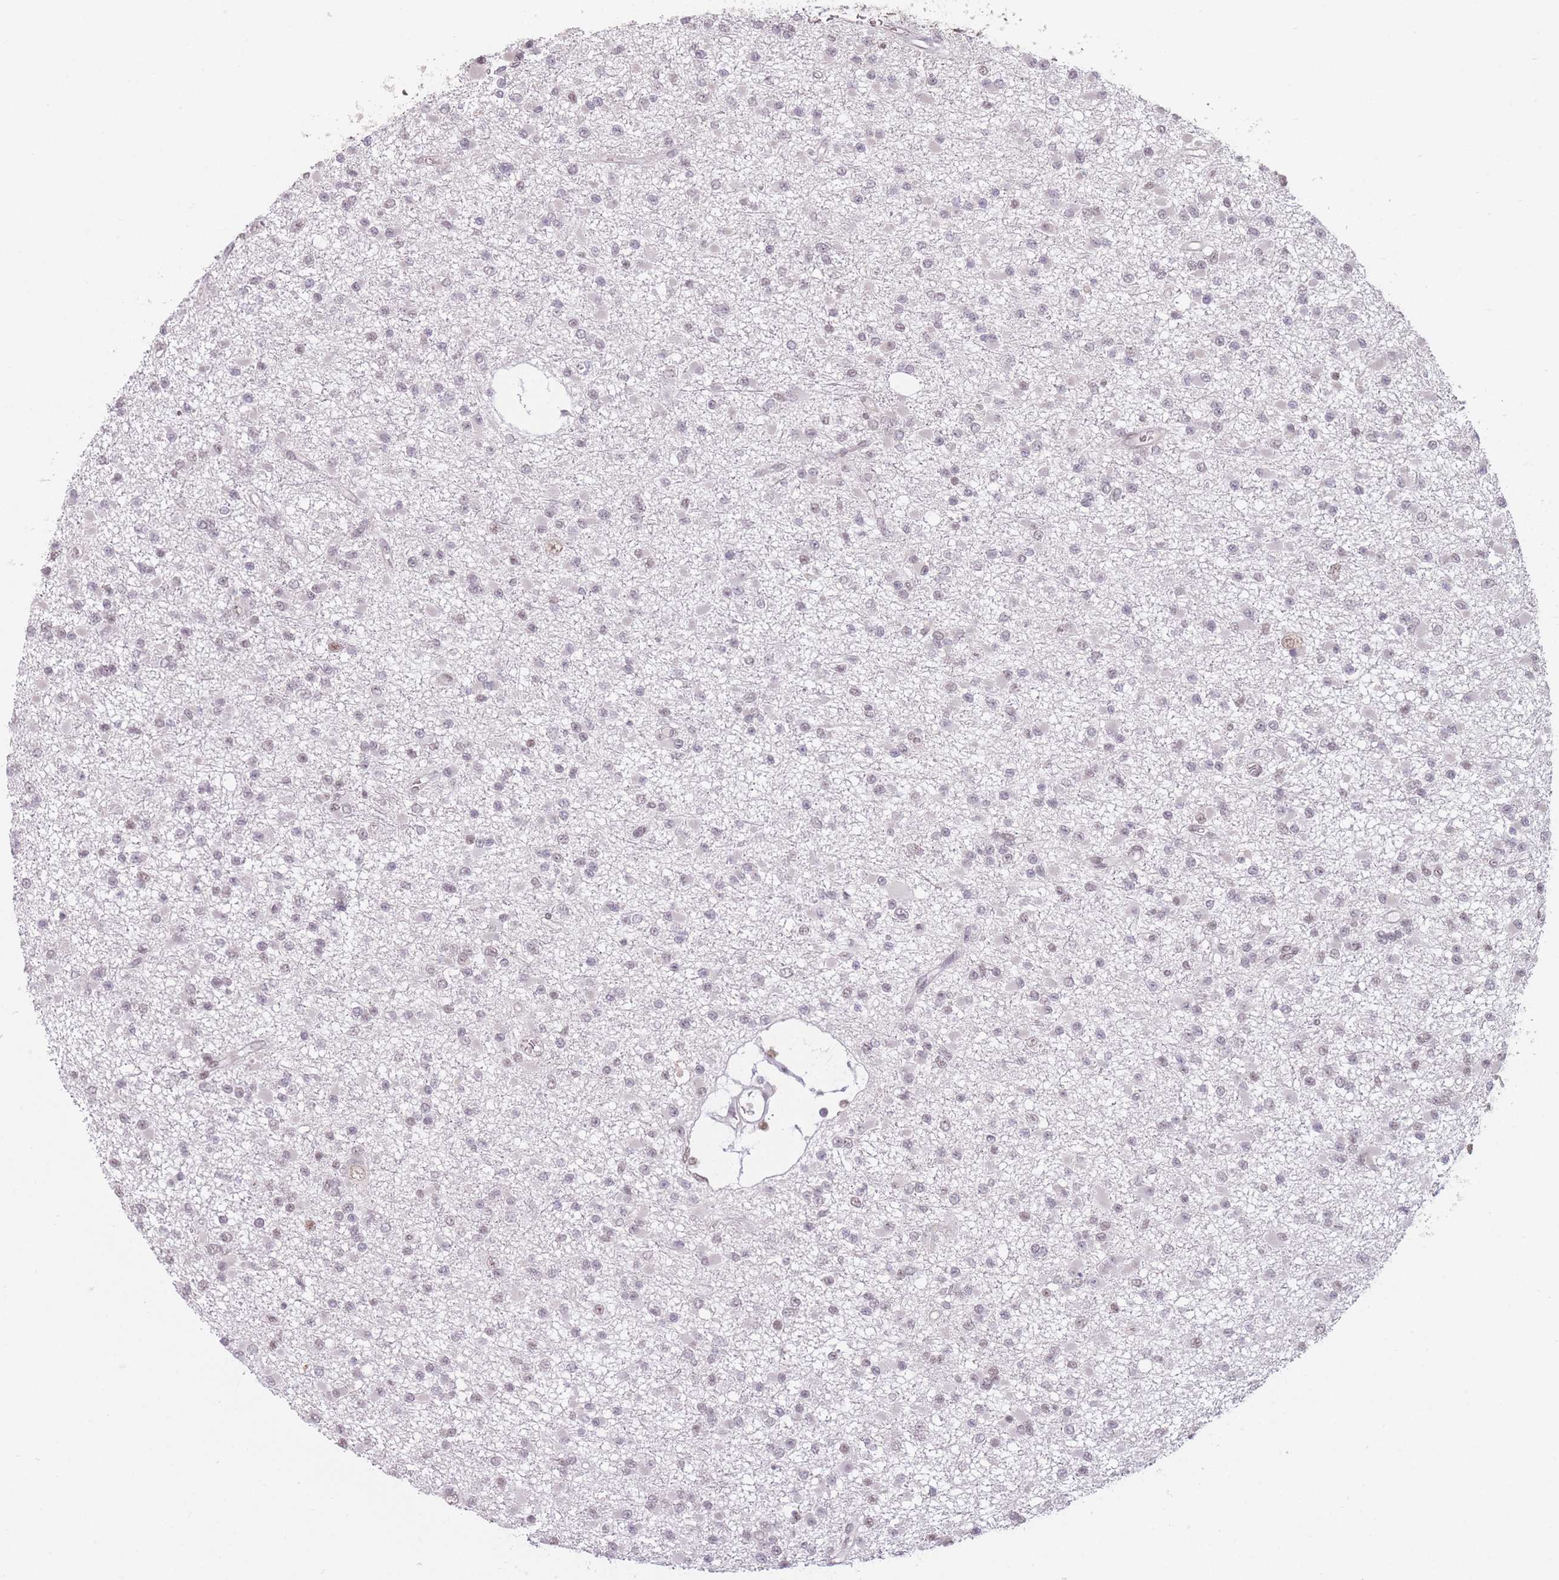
{"staining": {"intensity": "negative", "quantity": "none", "location": "none"}, "tissue": "glioma", "cell_type": "Tumor cells", "image_type": "cancer", "snomed": [{"axis": "morphology", "description": "Glioma, malignant, Low grade"}, {"axis": "topography", "description": "Brain"}], "caption": "Tumor cells show no significant protein expression in low-grade glioma (malignant).", "gene": "SUPT6H", "patient": {"sex": "female", "age": 22}}